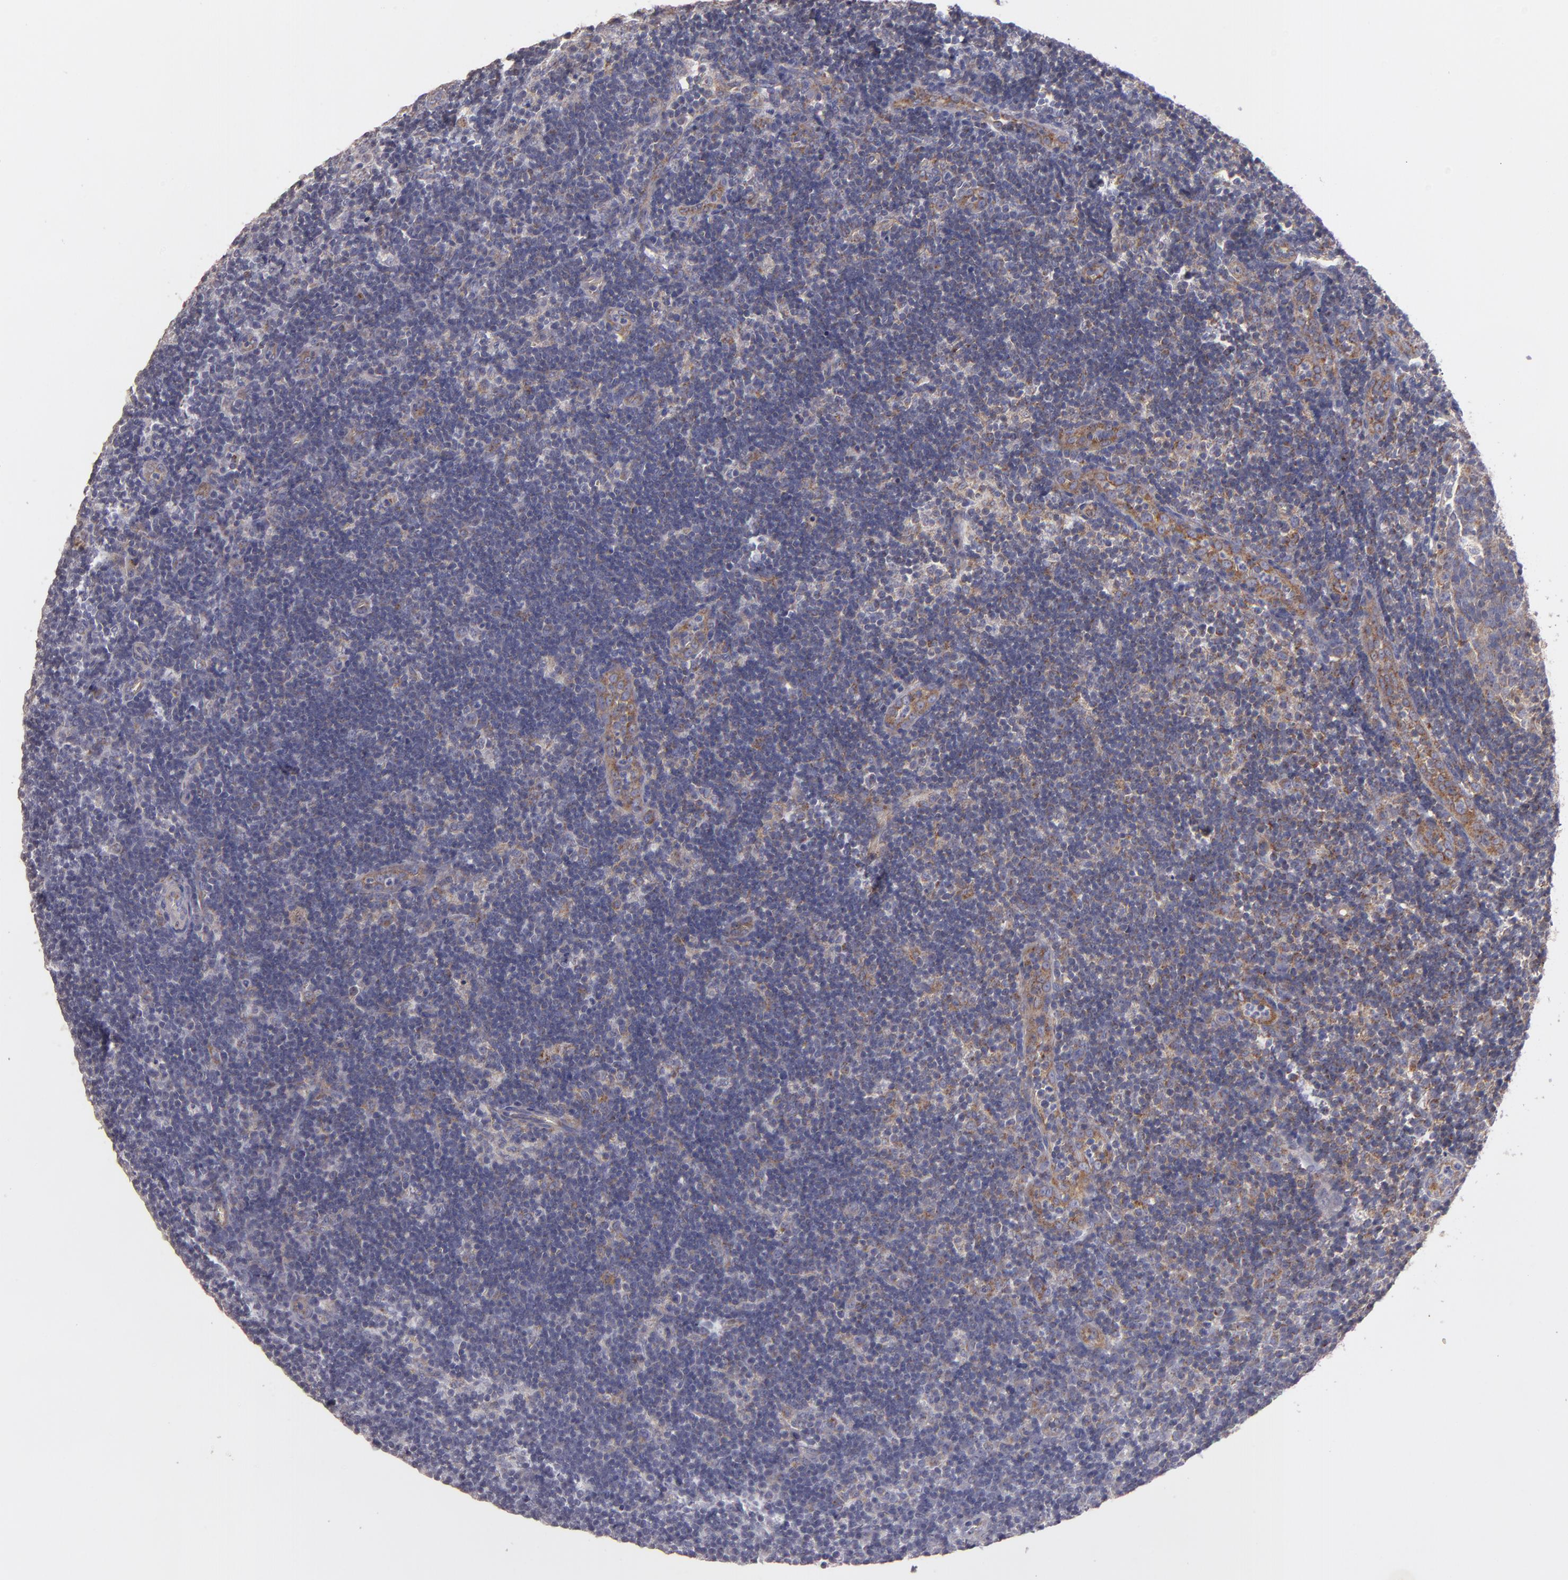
{"staining": {"intensity": "weak", "quantity": "25%-75%", "location": "cytoplasmic/membranous"}, "tissue": "lymph node", "cell_type": "Non-germinal center cells", "image_type": "normal", "snomed": [{"axis": "morphology", "description": "Normal tissue, NOS"}, {"axis": "morphology", "description": "Inflammation, NOS"}, {"axis": "topography", "description": "Lymph node"}, {"axis": "topography", "description": "Salivary gland"}], "caption": "Lymph node stained with a brown dye reveals weak cytoplasmic/membranous positive positivity in about 25%-75% of non-germinal center cells.", "gene": "CLTA", "patient": {"sex": "male", "age": 3}}